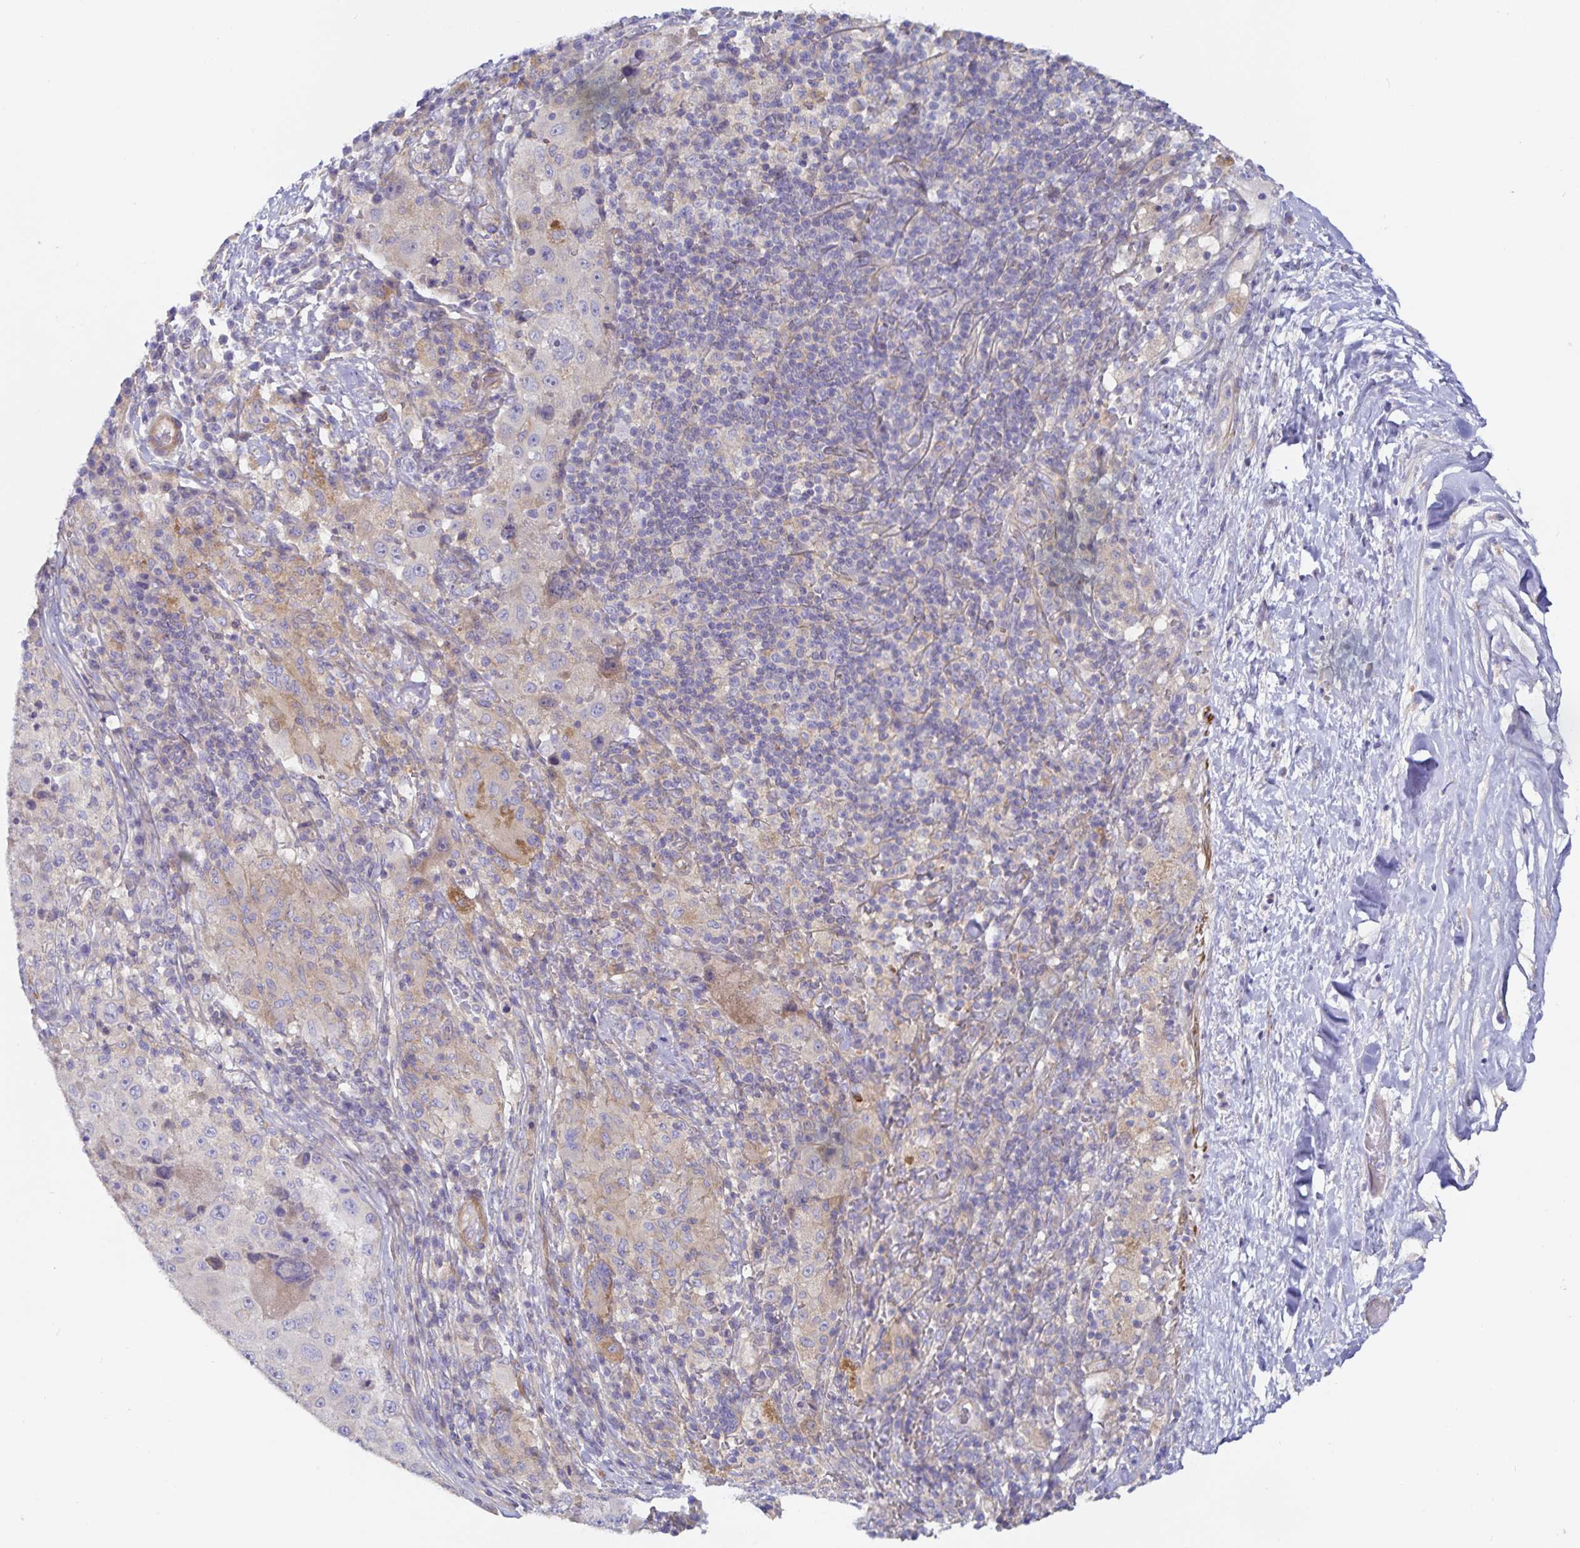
{"staining": {"intensity": "weak", "quantity": "<25%", "location": "cytoplasmic/membranous"}, "tissue": "melanoma", "cell_type": "Tumor cells", "image_type": "cancer", "snomed": [{"axis": "morphology", "description": "Malignant melanoma, Metastatic site"}, {"axis": "topography", "description": "Lymph node"}], "caption": "Immunohistochemical staining of malignant melanoma (metastatic site) reveals no significant staining in tumor cells.", "gene": "METTL22", "patient": {"sex": "male", "age": 62}}